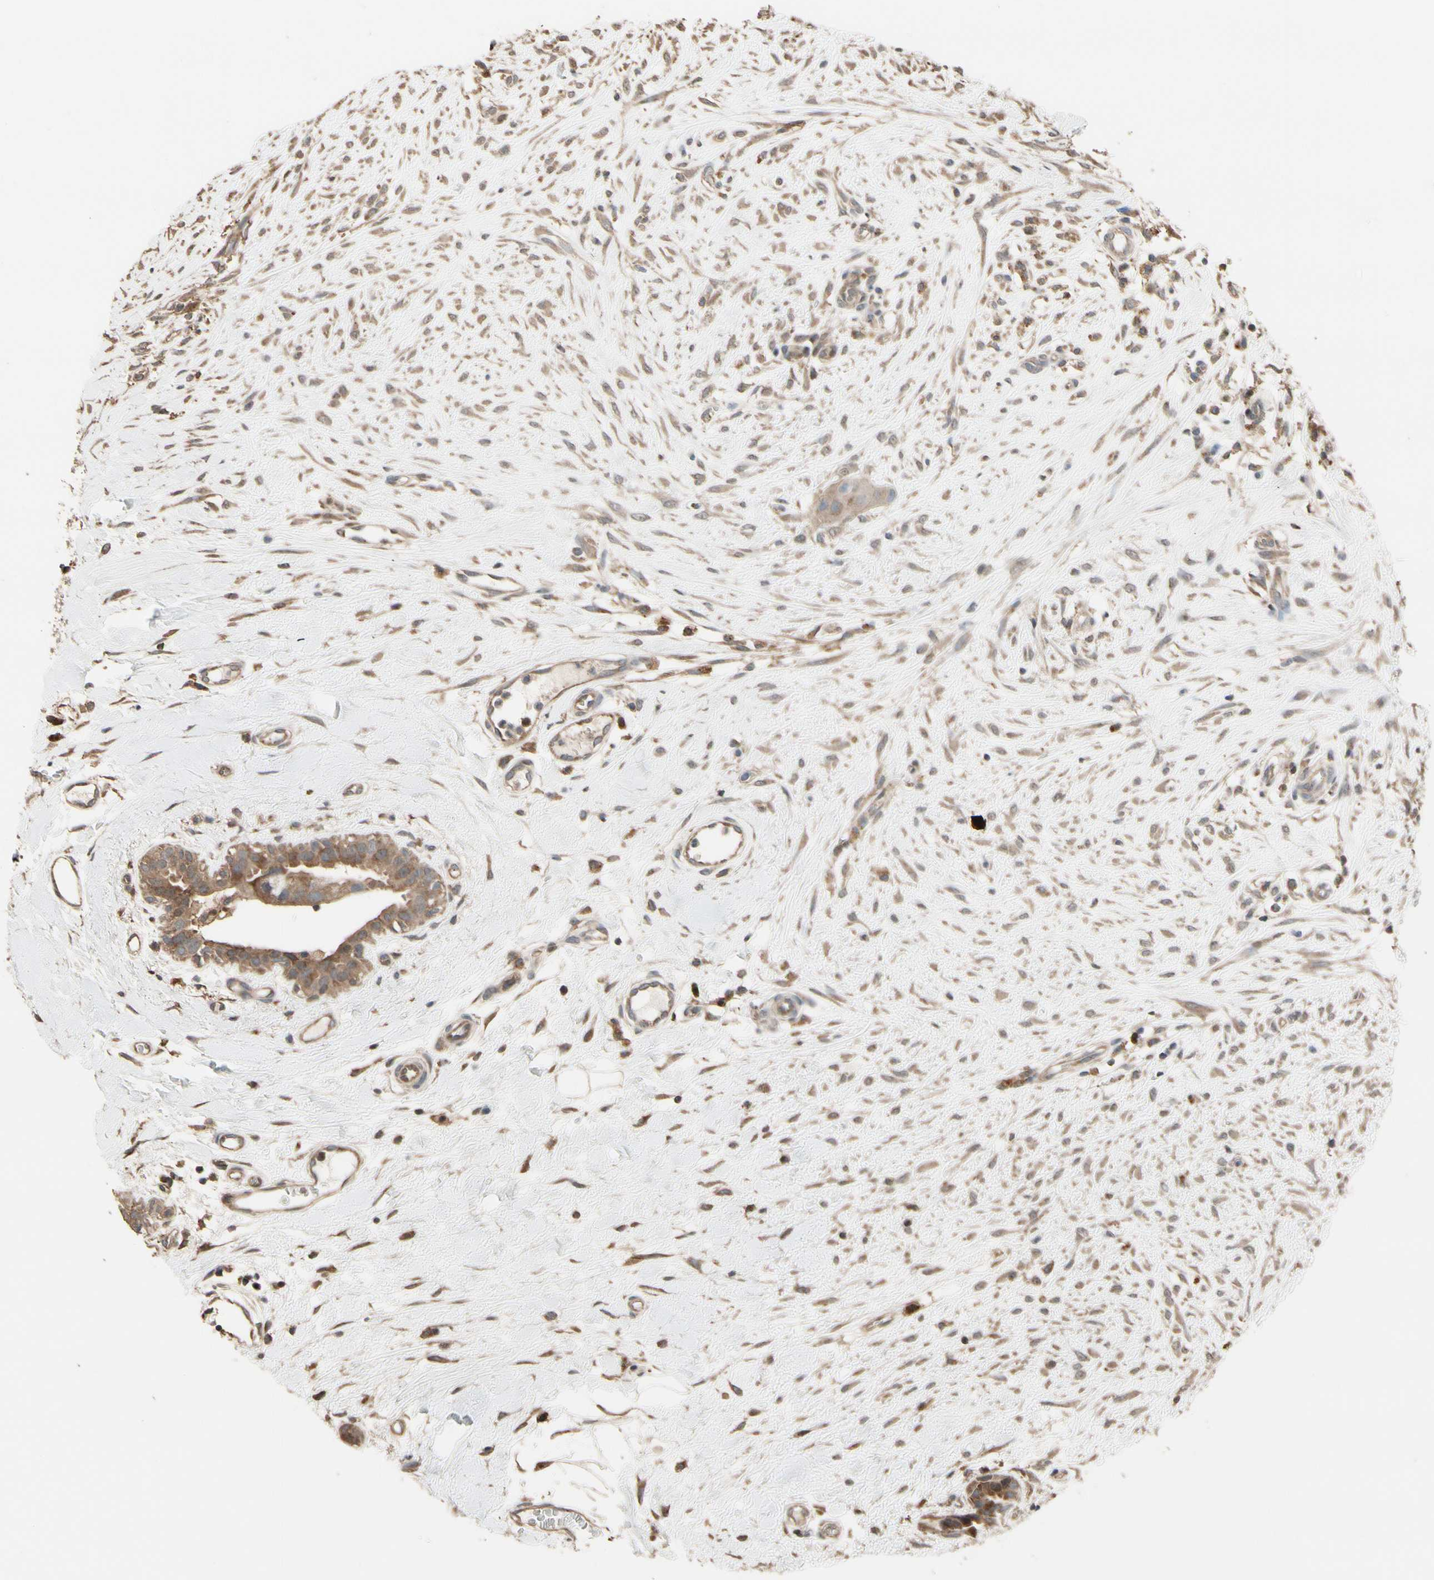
{"staining": {"intensity": "moderate", "quantity": "<25%", "location": "cytoplasmic/membranous"}, "tissue": "breast cancer", "cell_type": "Tumor cells", "image_type": "cancer", "snomed": [{"axis": "morphology", "description": "Duct carcinoma"}, {"axis": "topography", "description": "Breast"}], "caption": "Immunohistochemical staining of breast infiltrating ductal carcinoma demonstrates low levels of moderate cytoplasmic/membranous protein expression in approximately <25% of tumor cells. The protein of interest is shown in brown color, while the nuclei are stained blue.", "gene": "CSF1R", "patient": {"sex": "female", "age": 40}}